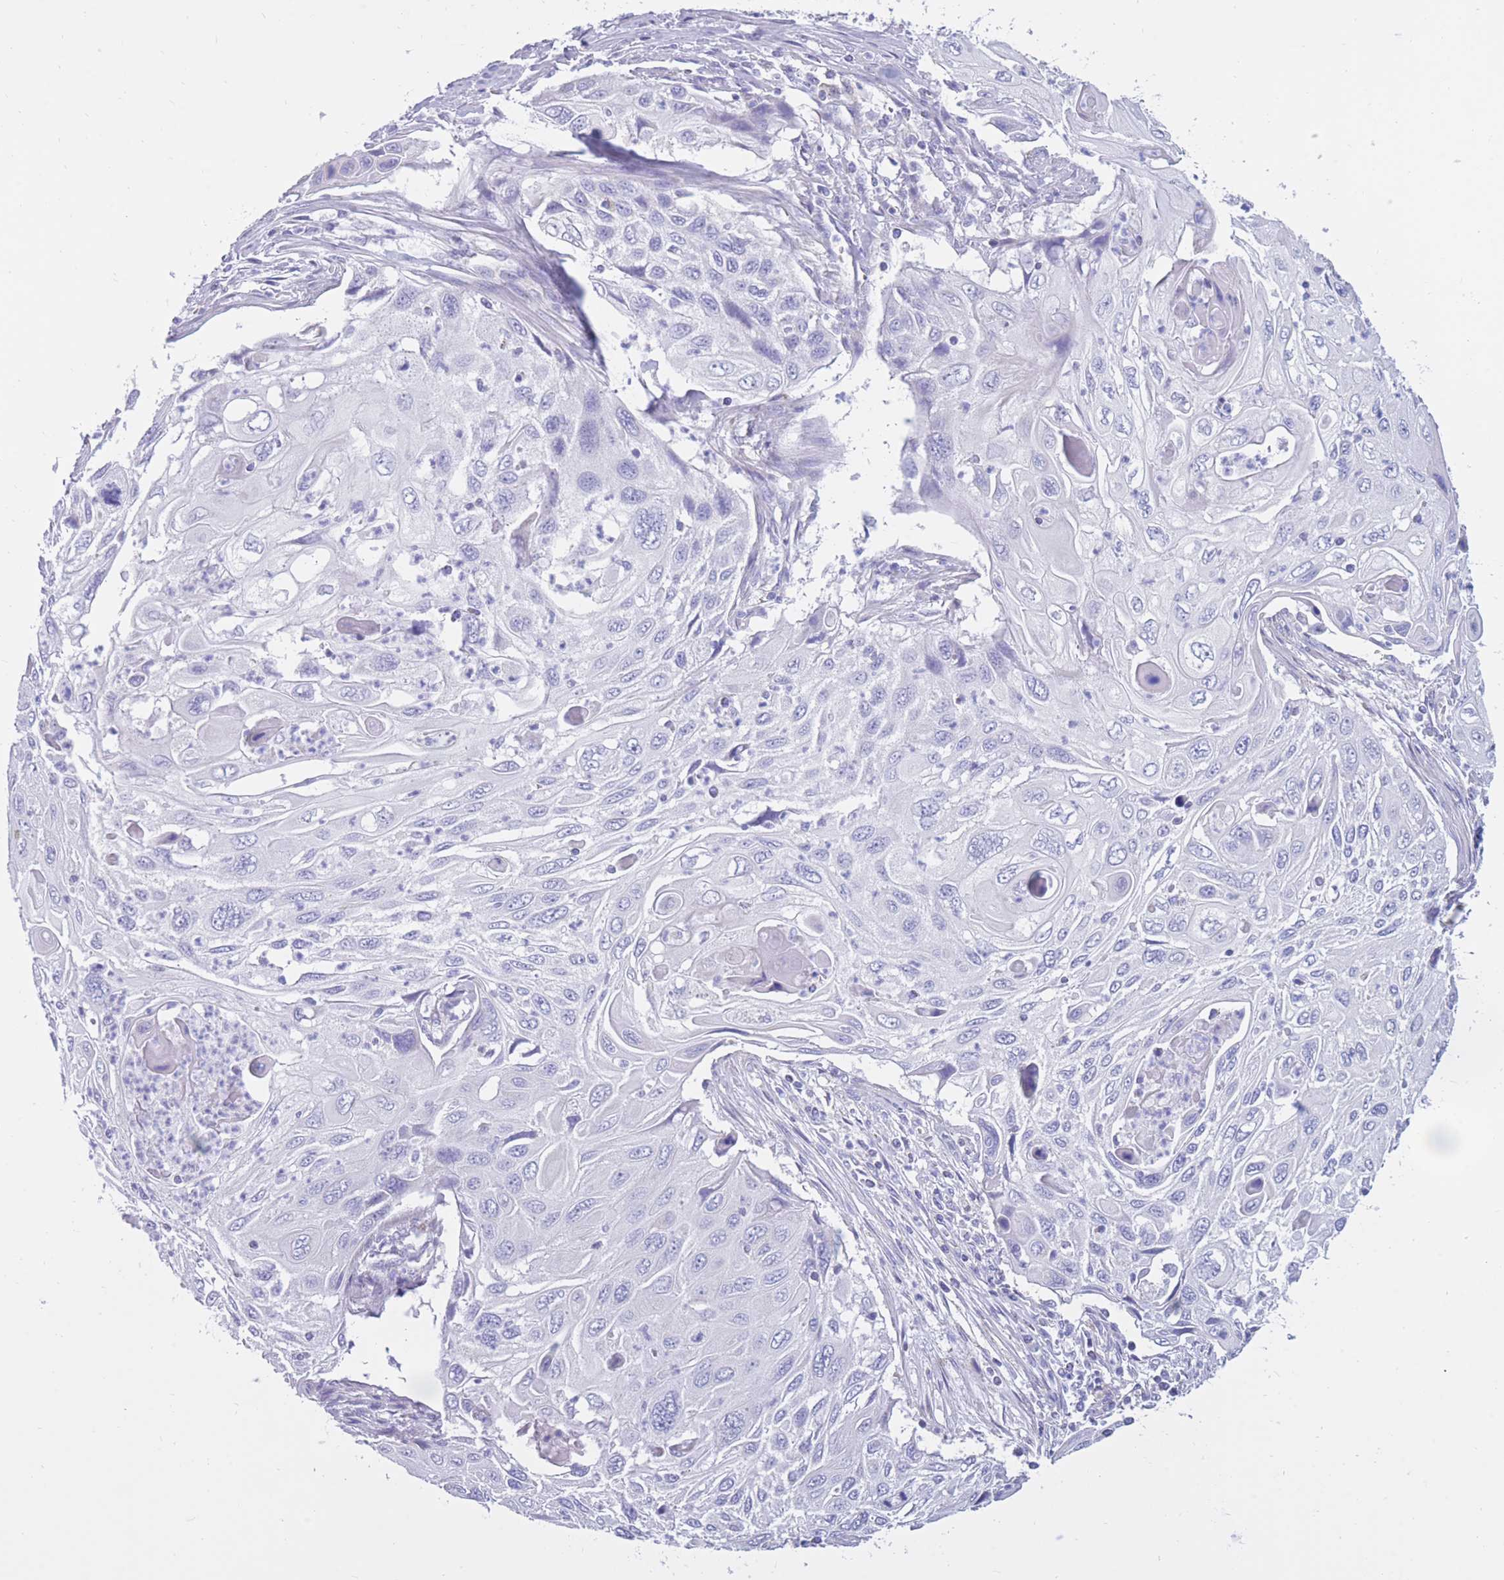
{"staining": {"intensity": "negative", "quantity": "none", "location": "none"}, "tissue": "cervical cancer", "cell_type": "Tumor cells", "image_type": "cancer", "snomed": [{"axis": "morphology", "description": "Squamous cell carcinoma, NOS"}, {"axis": "topography", "description": "Cervix"}], "caption": "Immunohistochemistry photomicrograph of neoplastic tissue: cervical squamous cell carcinoma stained with DAB (3,3'-diaminobenzidine) displays no significant protein expression in tumor cells.", "gene": "INTS2", "patient": {"sex": "female", "age": 70}}